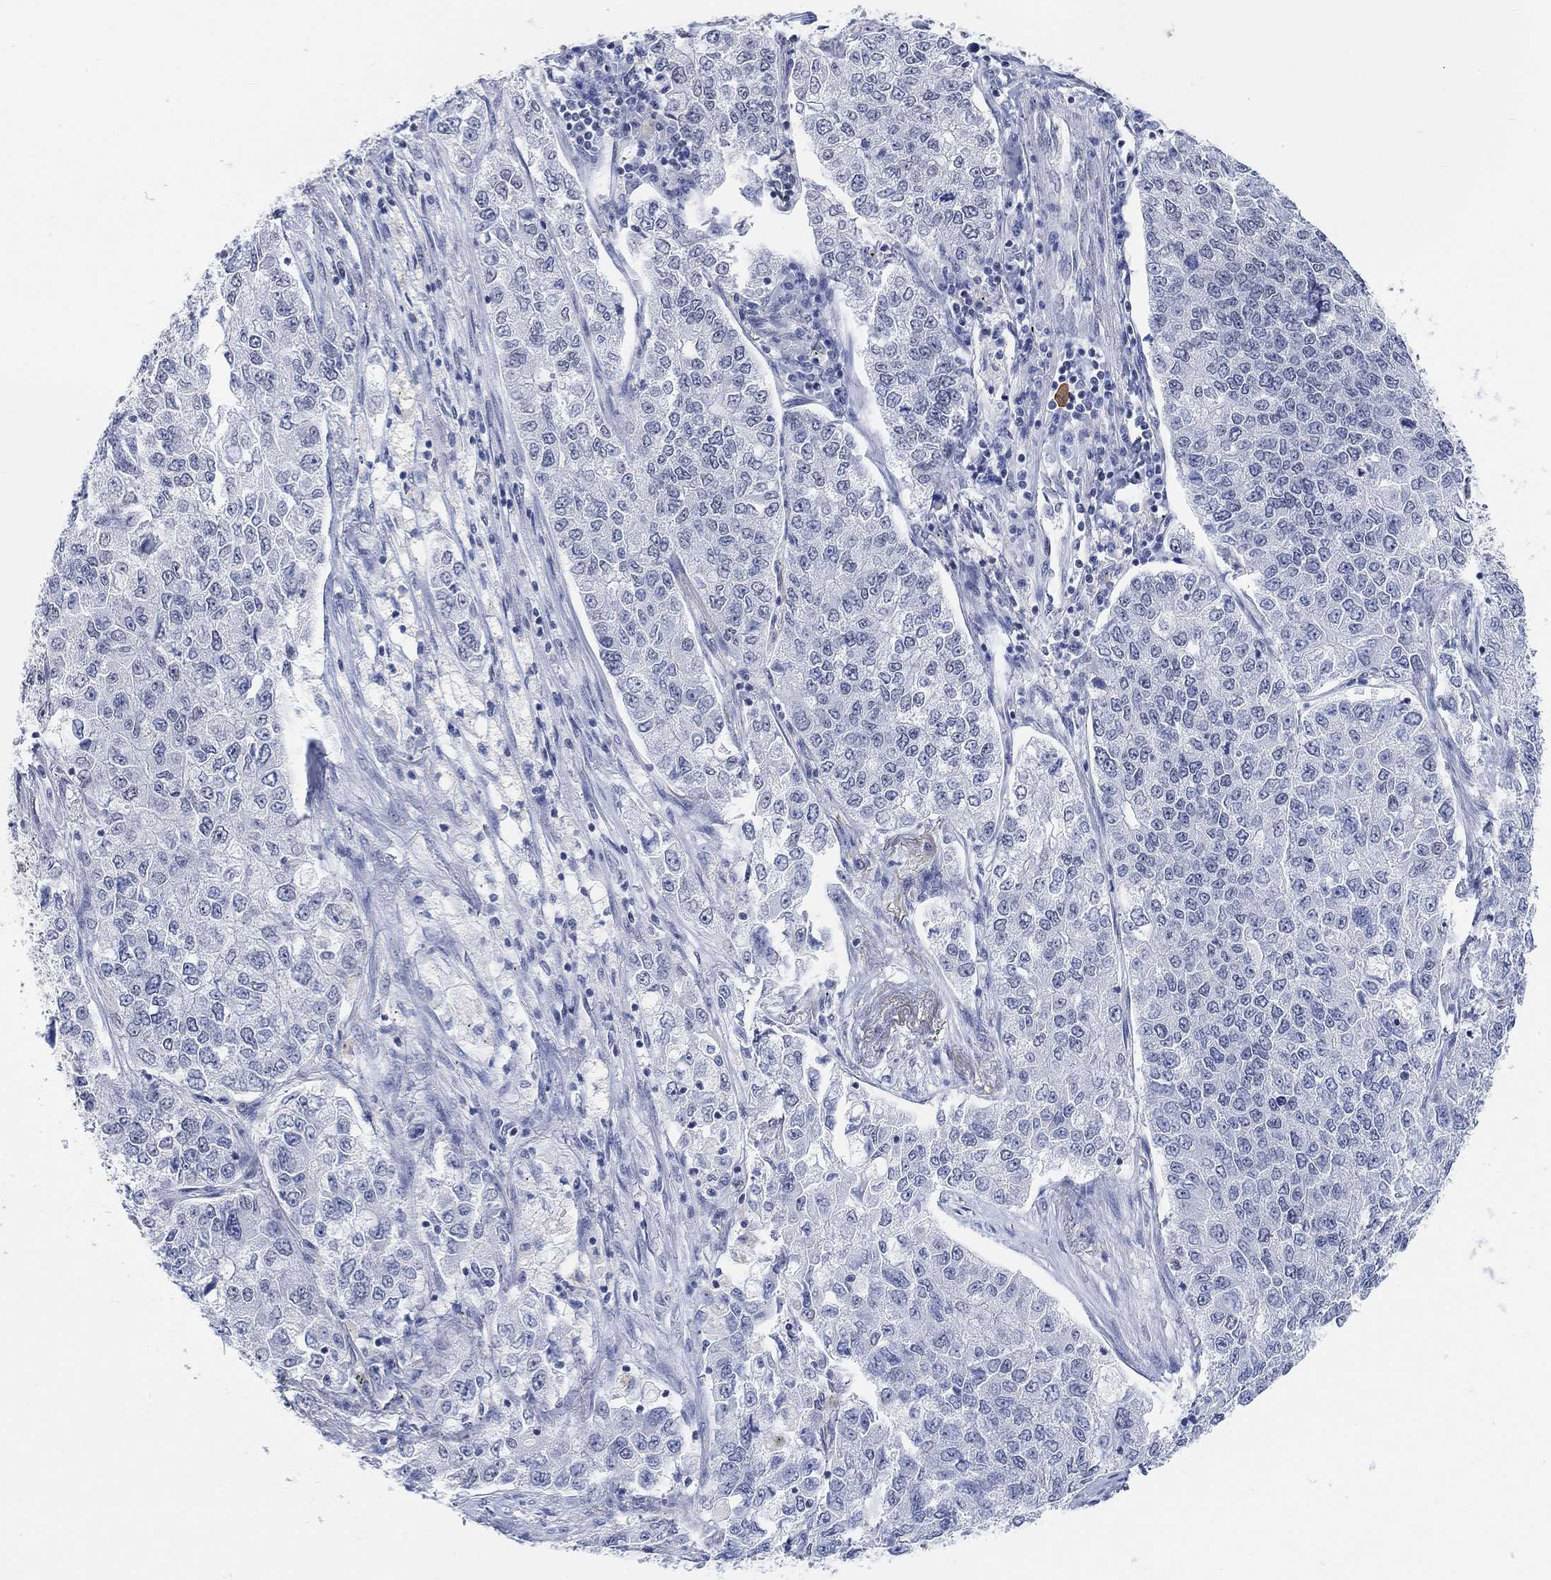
{"staining": {"intensity": "negative", "quantity": "none", "location": "none"}, "tissue": "lung cancer", "cell_type": "Tumor cells", "image_type": "cancer", "snomed": [{"axis": "morphology", "description": "Adenocarcinoma, NOS"}, {"axis": "topography", "description": "Lung"}], "caption": "This is an immunohistochemistry (IHC) photomicrograph of adenocarcinoma (lung). There is no expression in tumor cells.", "gene": "PURG", "patient": {"sex": "male", "age": 49}}